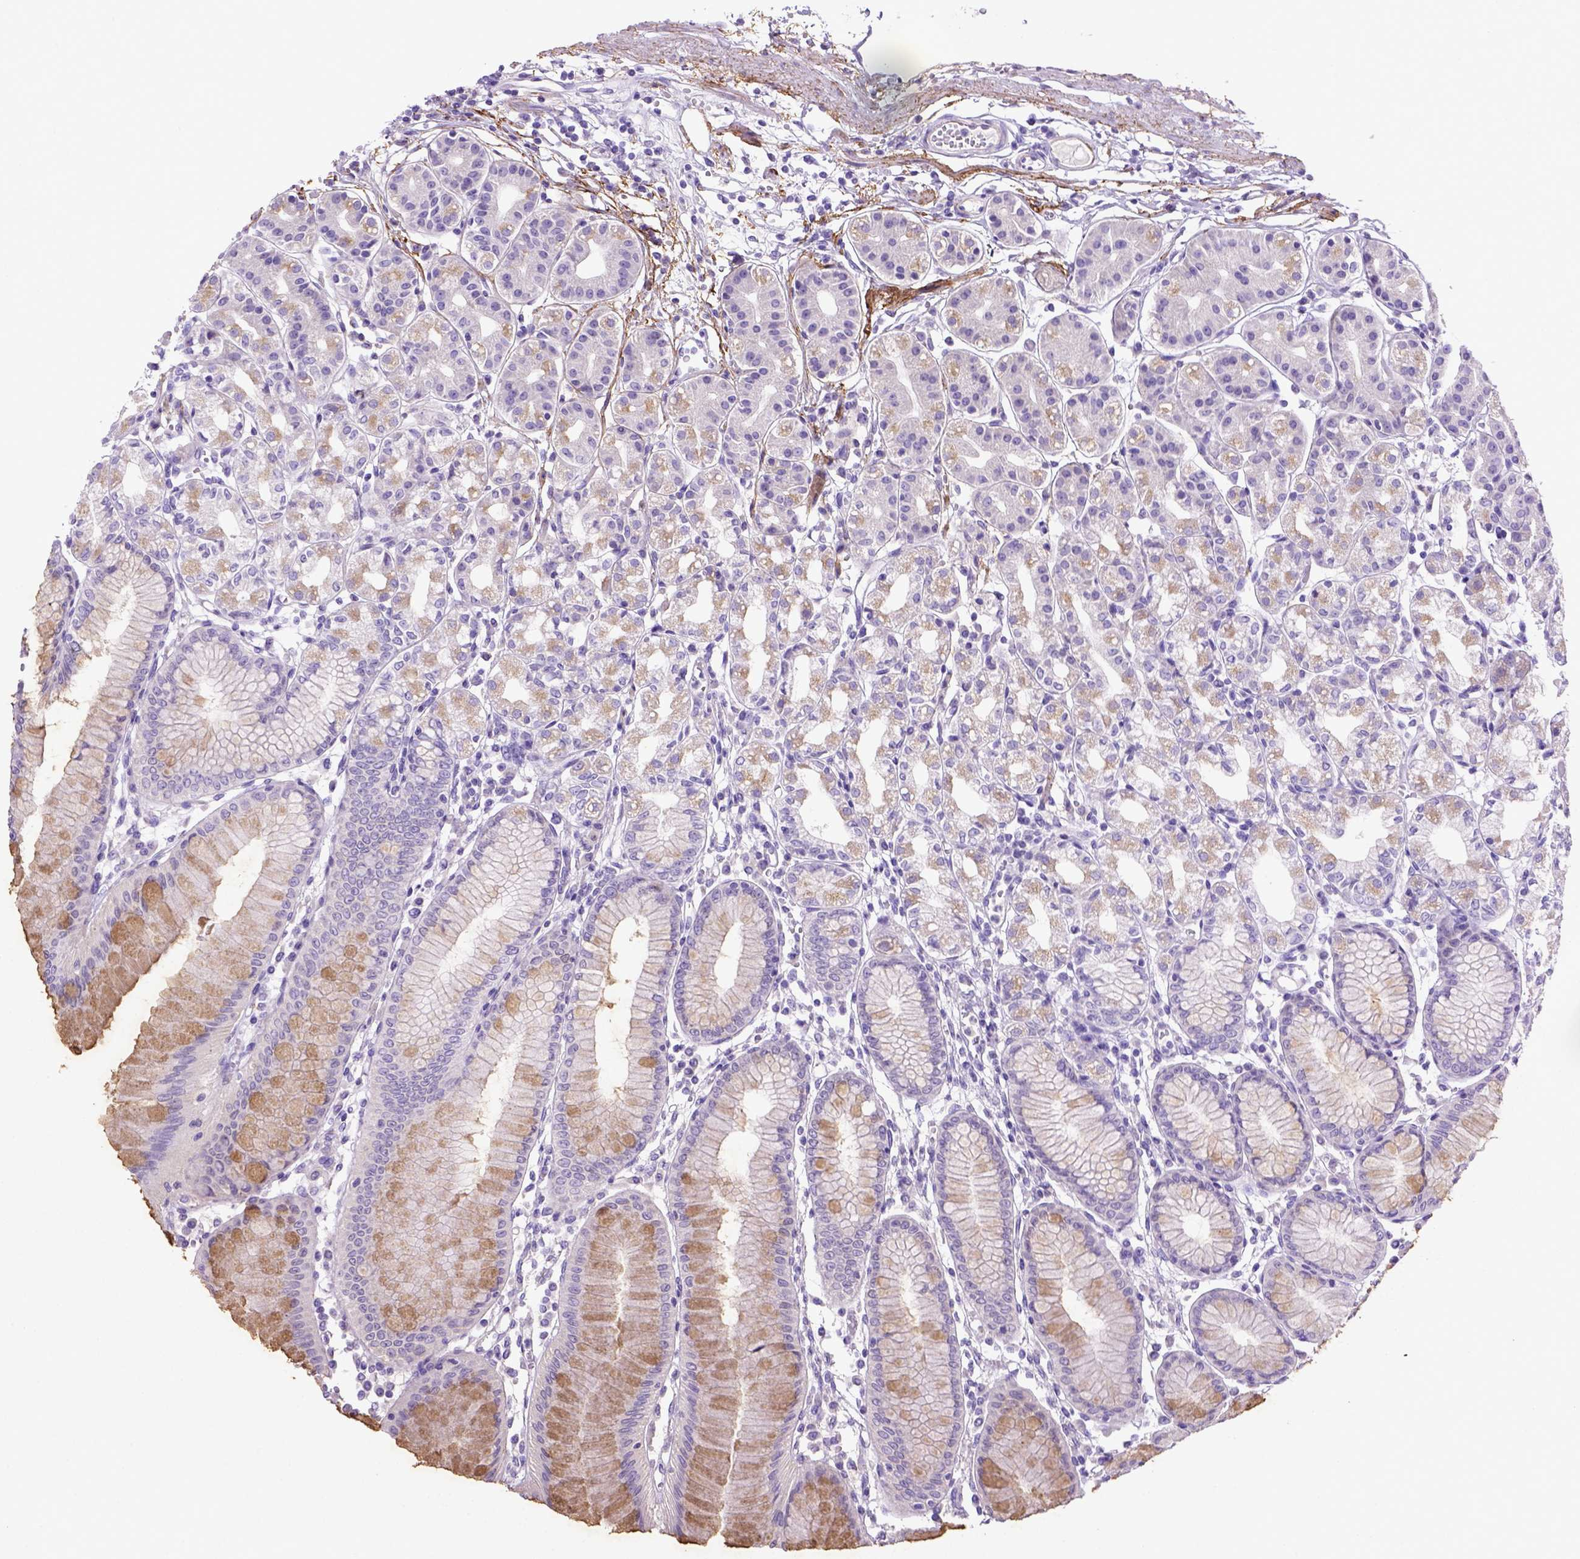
{"staining": {"intensity": "weak", "quantity": "25%-75%", "location": "cytoplasmic/membranous"}, "tissue": "stomach", "cell_type": "Glandular cells", "image_type": "normal", "snomed": [{"axis": "morphology", "description": "Normal tissue, NOS"}, {"axis": "topography", "description": "Skeletal muscle"}, {"axis": "topography", "description": "Stomach"}], "caption": "Immunohistochemistry (IHC) staining of benign stomach, which displays low levels of weak cytoplasmic/membranous staining in about 25%-75% of glandular cells indicating weak cytoplasmic/membranous protein expression. The staining was performed using DAB (brown) for protein detection and nuclei were counterstained in hematoxylin (blue).", "gene": "SIRPD", "patient": {"sex": "female", "age": 57}}